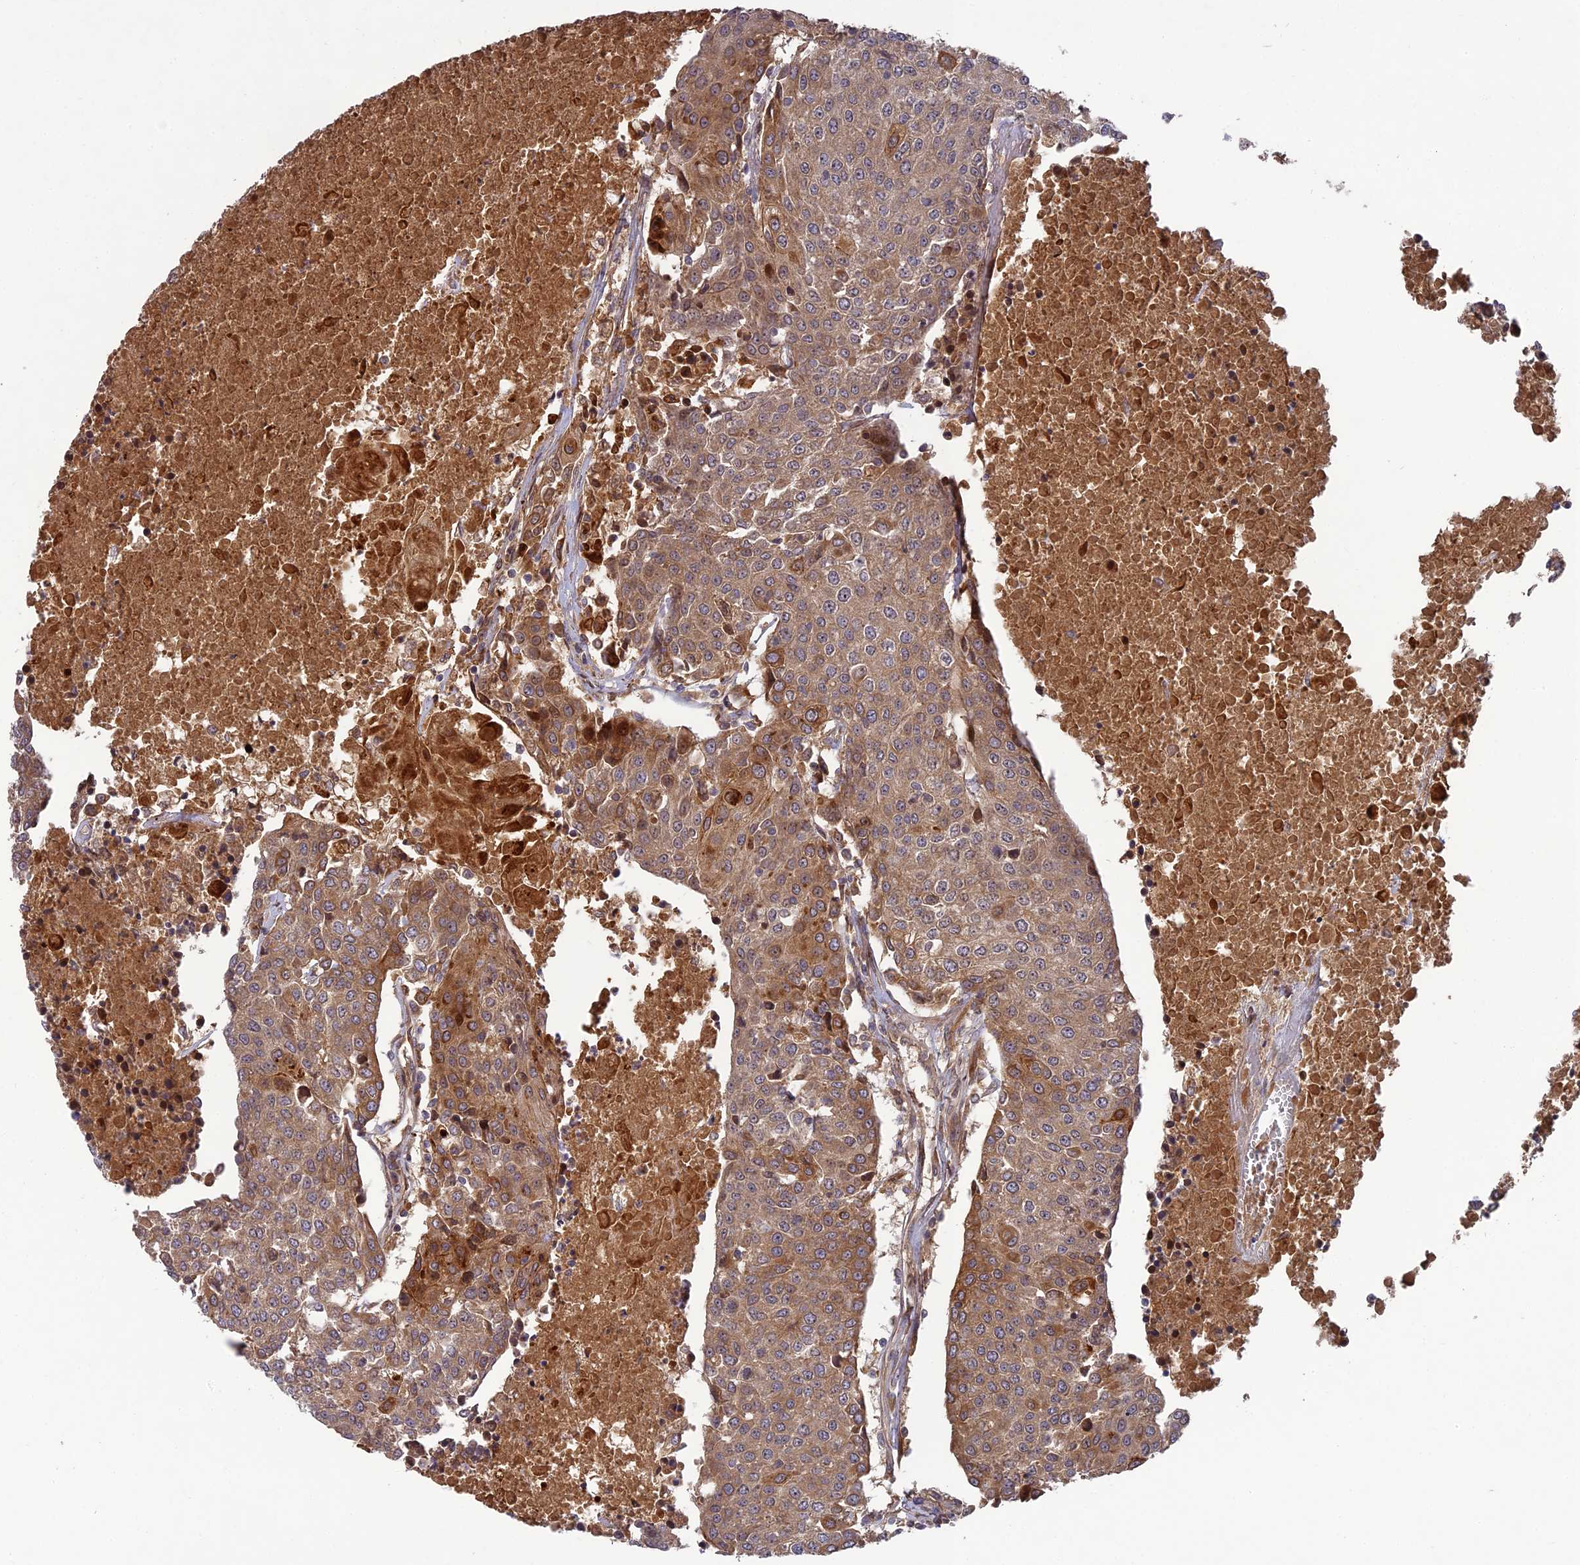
{"staining": {"intensity": "moderate", "quantity": "25%-75%", "location": "cytoplasmic/membranous"}, "tissue": "urothelial cancer", "cell_type": "Tumor cells", "image_type": "cancer", "snomed": [{"axis": "morphology", "description": "Urothelial carcinoma, High grade"}, {"axis": "topography", "description": "Urinary bladder"}], "caption": "A brown stain shows moderate cytoplasmic/membranous staining of a protein in human high-grade urothelial carcinoma tumor cells.", "gene": "TMUB2", "patient": {"sex": "female", "age": 85}}